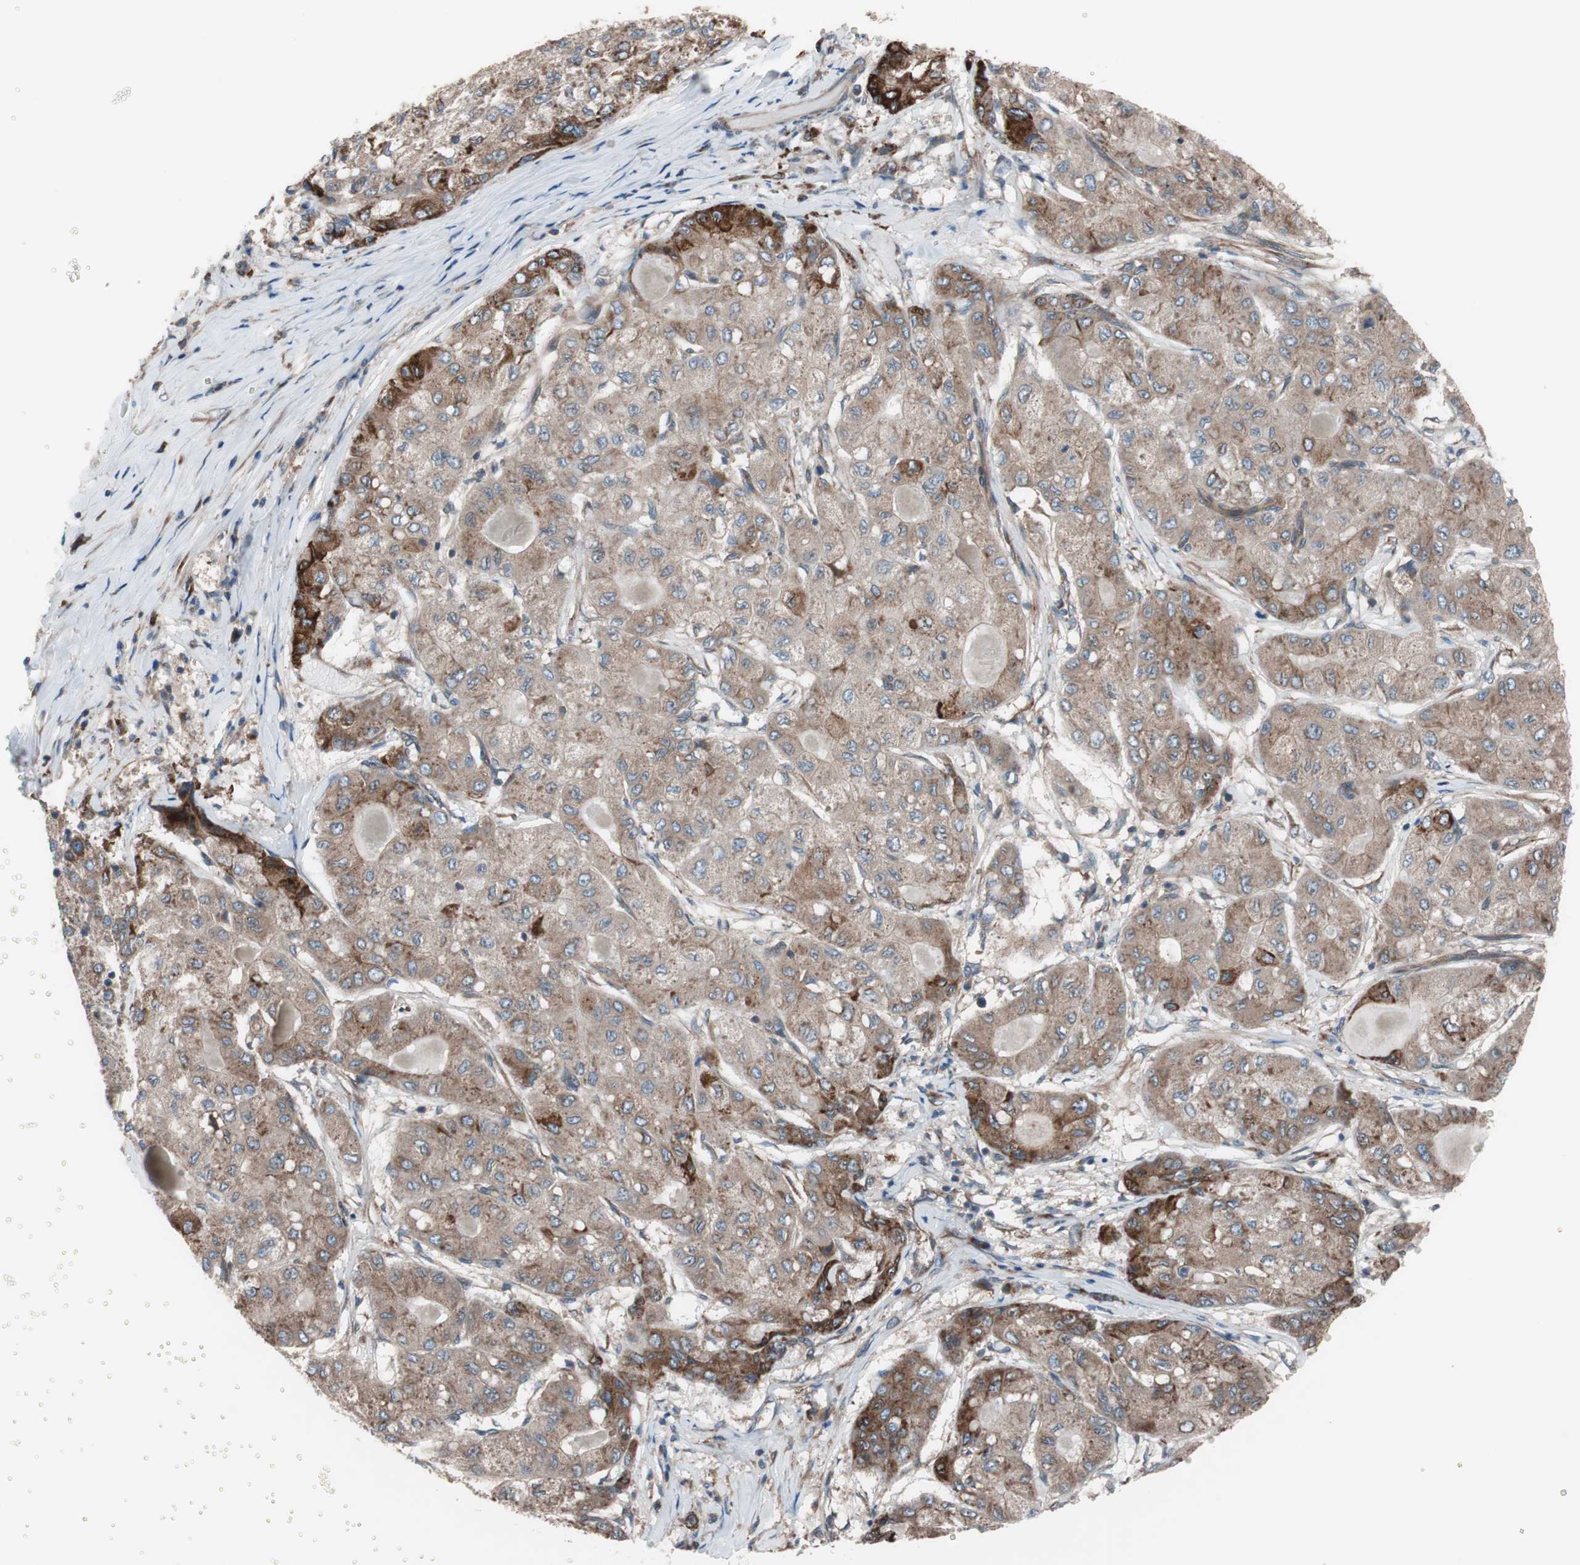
{"staining": {"intensity": "moderate", "quantity": ">75%", "location": "cytoplasmic/membranous"}, "tissue": "liver cancer", "cell_type": "Tumor cells", "image_type": "cancer", "snomed": [{"axis": "morphology", "description": "Carcinoma, Hepatocellular, NOS"}, {"axis": "topography", "description": "Liver"}], "caption": "There is medium levels of moderate cytoplasmic/membranous staining in tumor cells of hepatocellular carcinoma (liver), as demonstrated by immunohistochemical staining (brown color).", "gene": "SEC31A", "patient": {"sex": "male", "age": 80}}